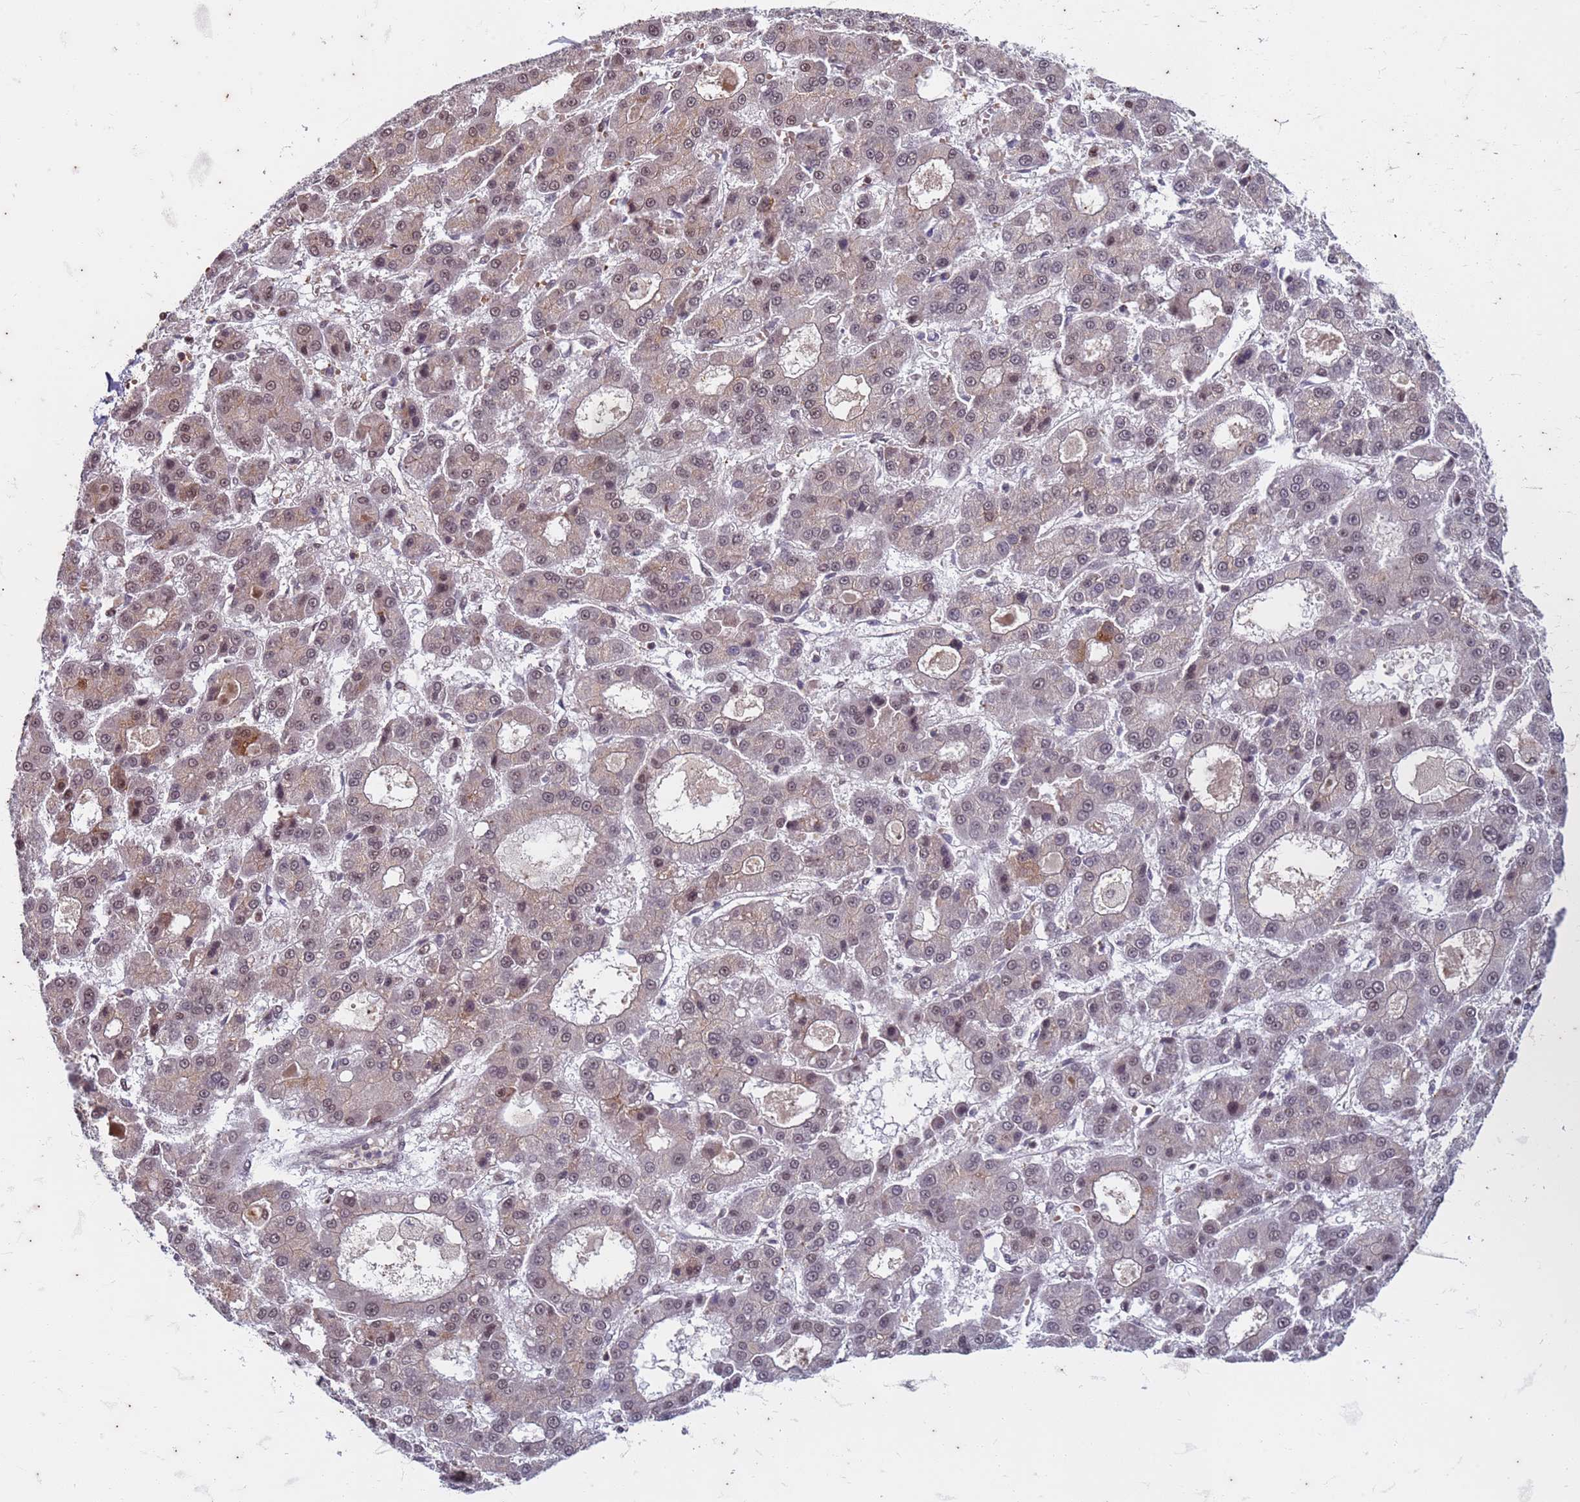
{"staining": {"intensity": "weak", "quantity": "25%-75%", "location": "nuclear"}, "tissue": "liver cancer", "cell_type": "Tumor cells", "image_type": "cancer", "snomed": [{"axis": "morphology", "description": "Carcinoma, Hepatocellular, NOS"}, {"axis": "topography", "description": "Liver"}], "caption": "Immunohistochemical staining of liver cancer (hepatocellular carcinoma) displays weak nuclear protein positivity in about 25%-75% of tumor cells.", "gene": "TRMT6", "patient": {"sex": "male", "age": 70}}